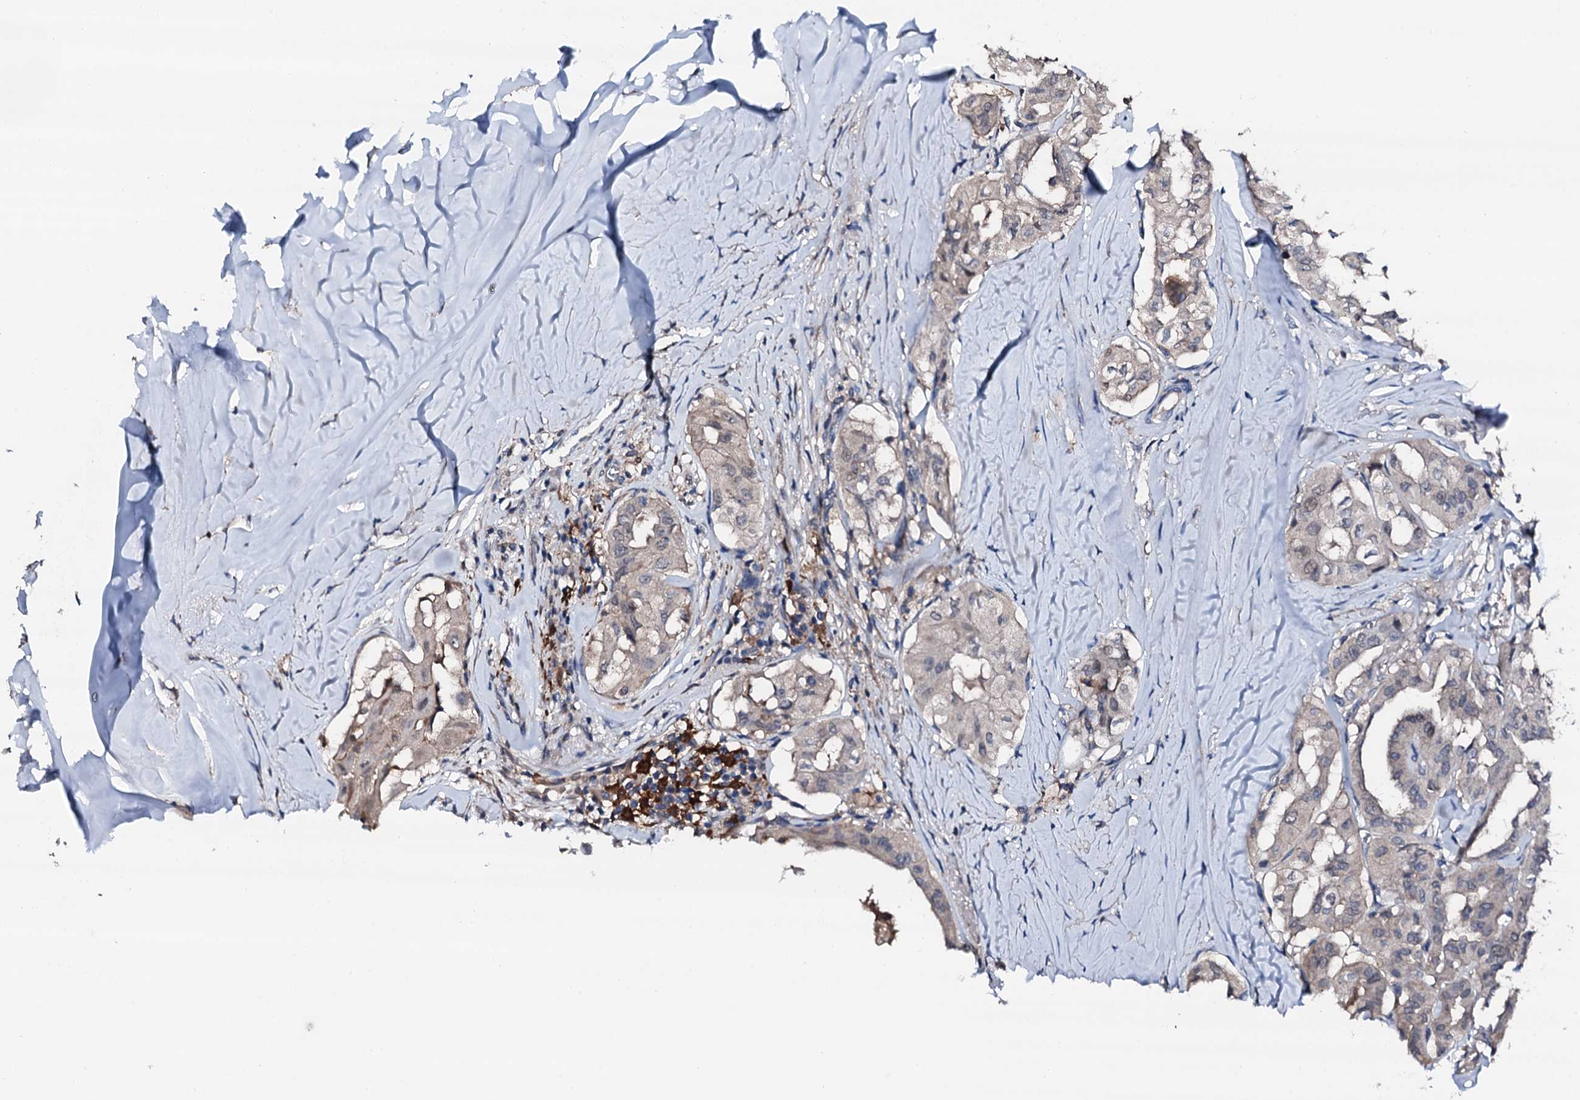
{"staining": {"intensity": "negative", "quantity": "none", "location": "none"}, "tissue": "thyroid cancer", "cell_type": "Tumor cells", "image_type": "cancer", "snomed": [{"axis": "morphology", "description": "Papillary adenocarcinoma, NOS"}, {"axis": "topography", "description": "Thyroid gland"}], "caption": "This is an immunohistochemistry (IHC) image of thyroid cancer (papillary adenocarcinoma). There is no staining in tumor cells.", "gene": "TRAFD1", "patient": {"sex": "female", "age": 59}}